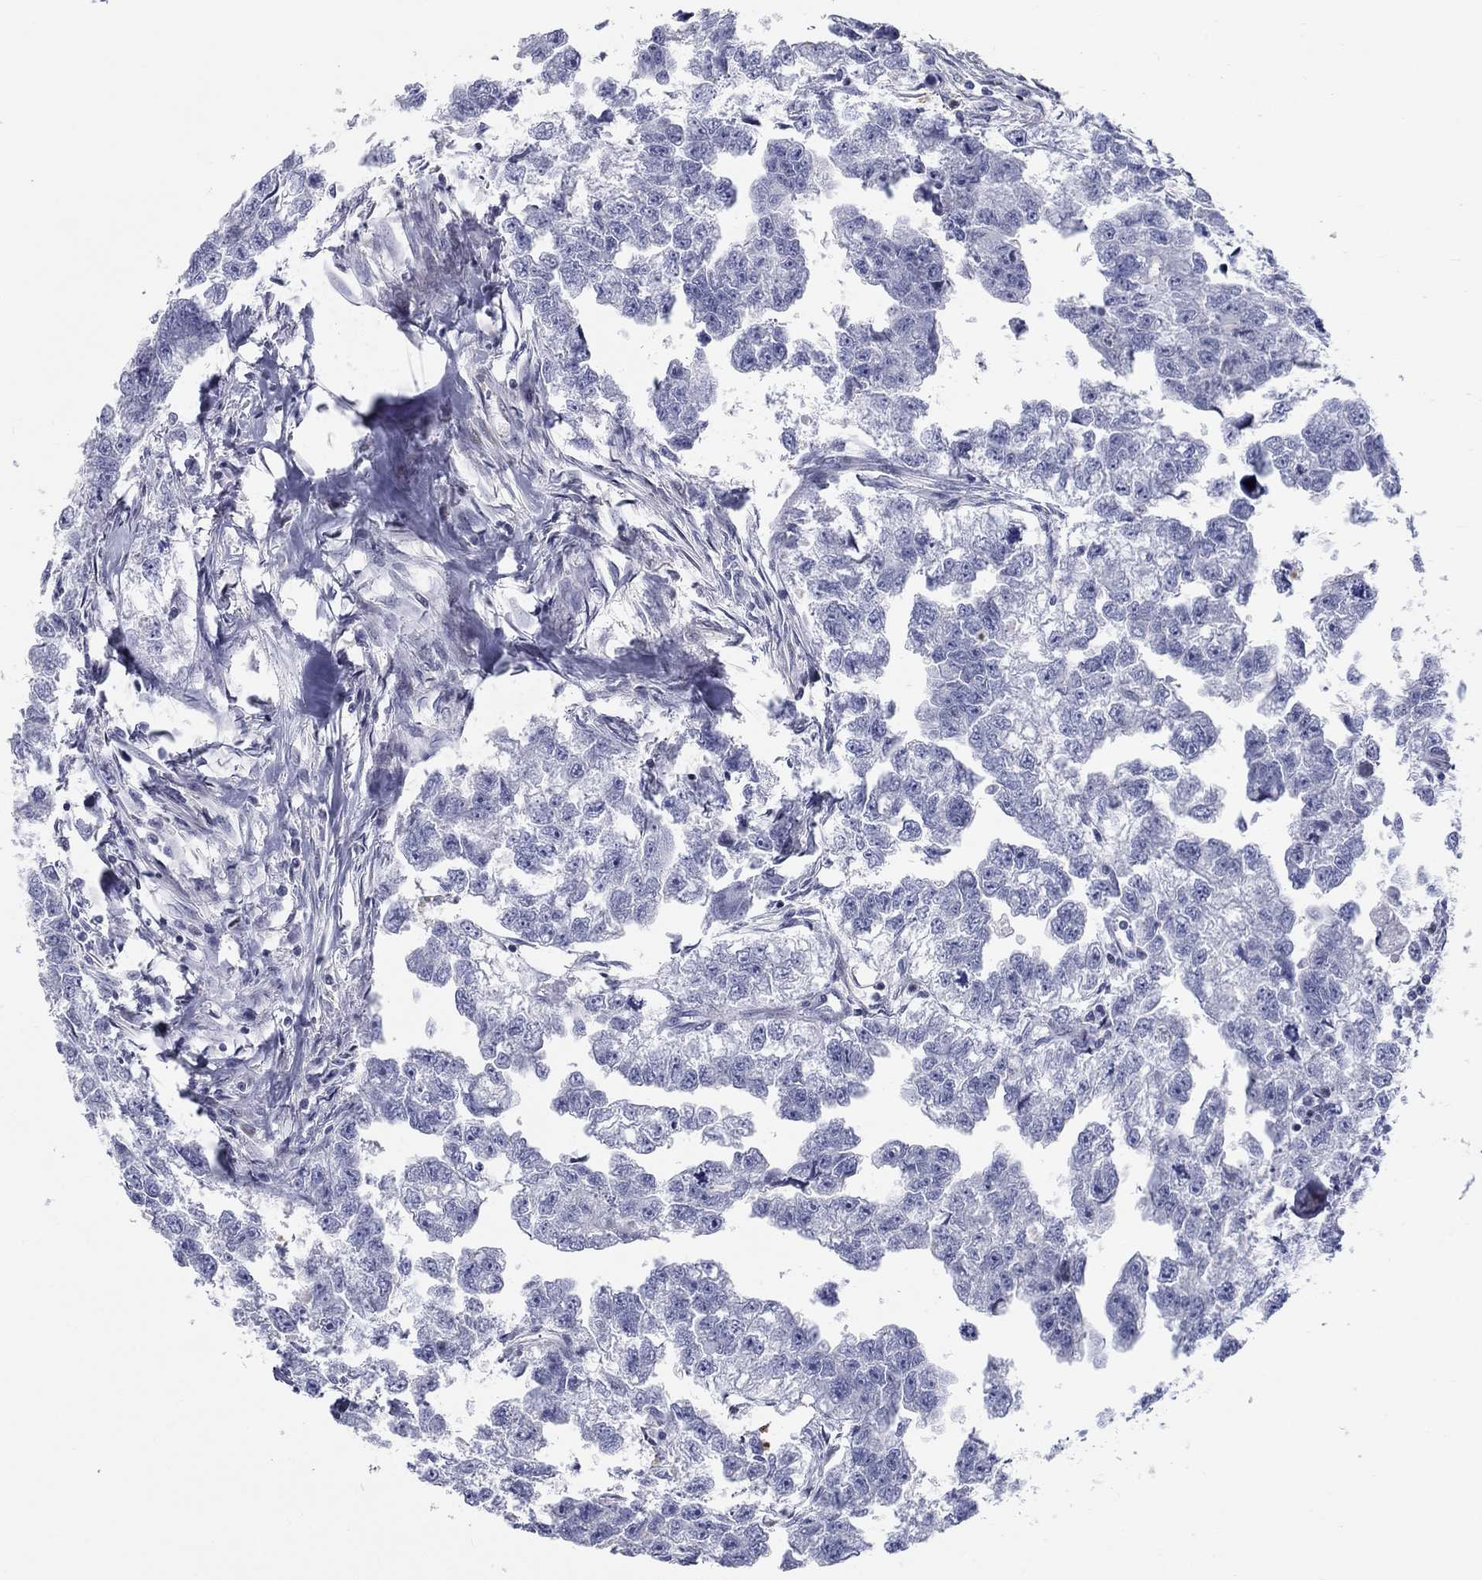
{"staining": {"intensity": "negative", "quantity": "none", "location": "none"}, "tissue": "testis cancer", "cell_type": "Tumor cells", "image_type": "cancer", "snomed": [{"axis": "morphology", "description": "Carcinoma, Embryonal, NOS"}, {"axis": "morphology", "description": "Teratoma, malignant, NOS"}, {"axis": "topography", "description": "Testis"}], "caption": "Image shows no significant protein staining in tumor cells of testis cancer.", "gene": "ARHGAP36", "patient": {"sex": "male", "age": 44}}